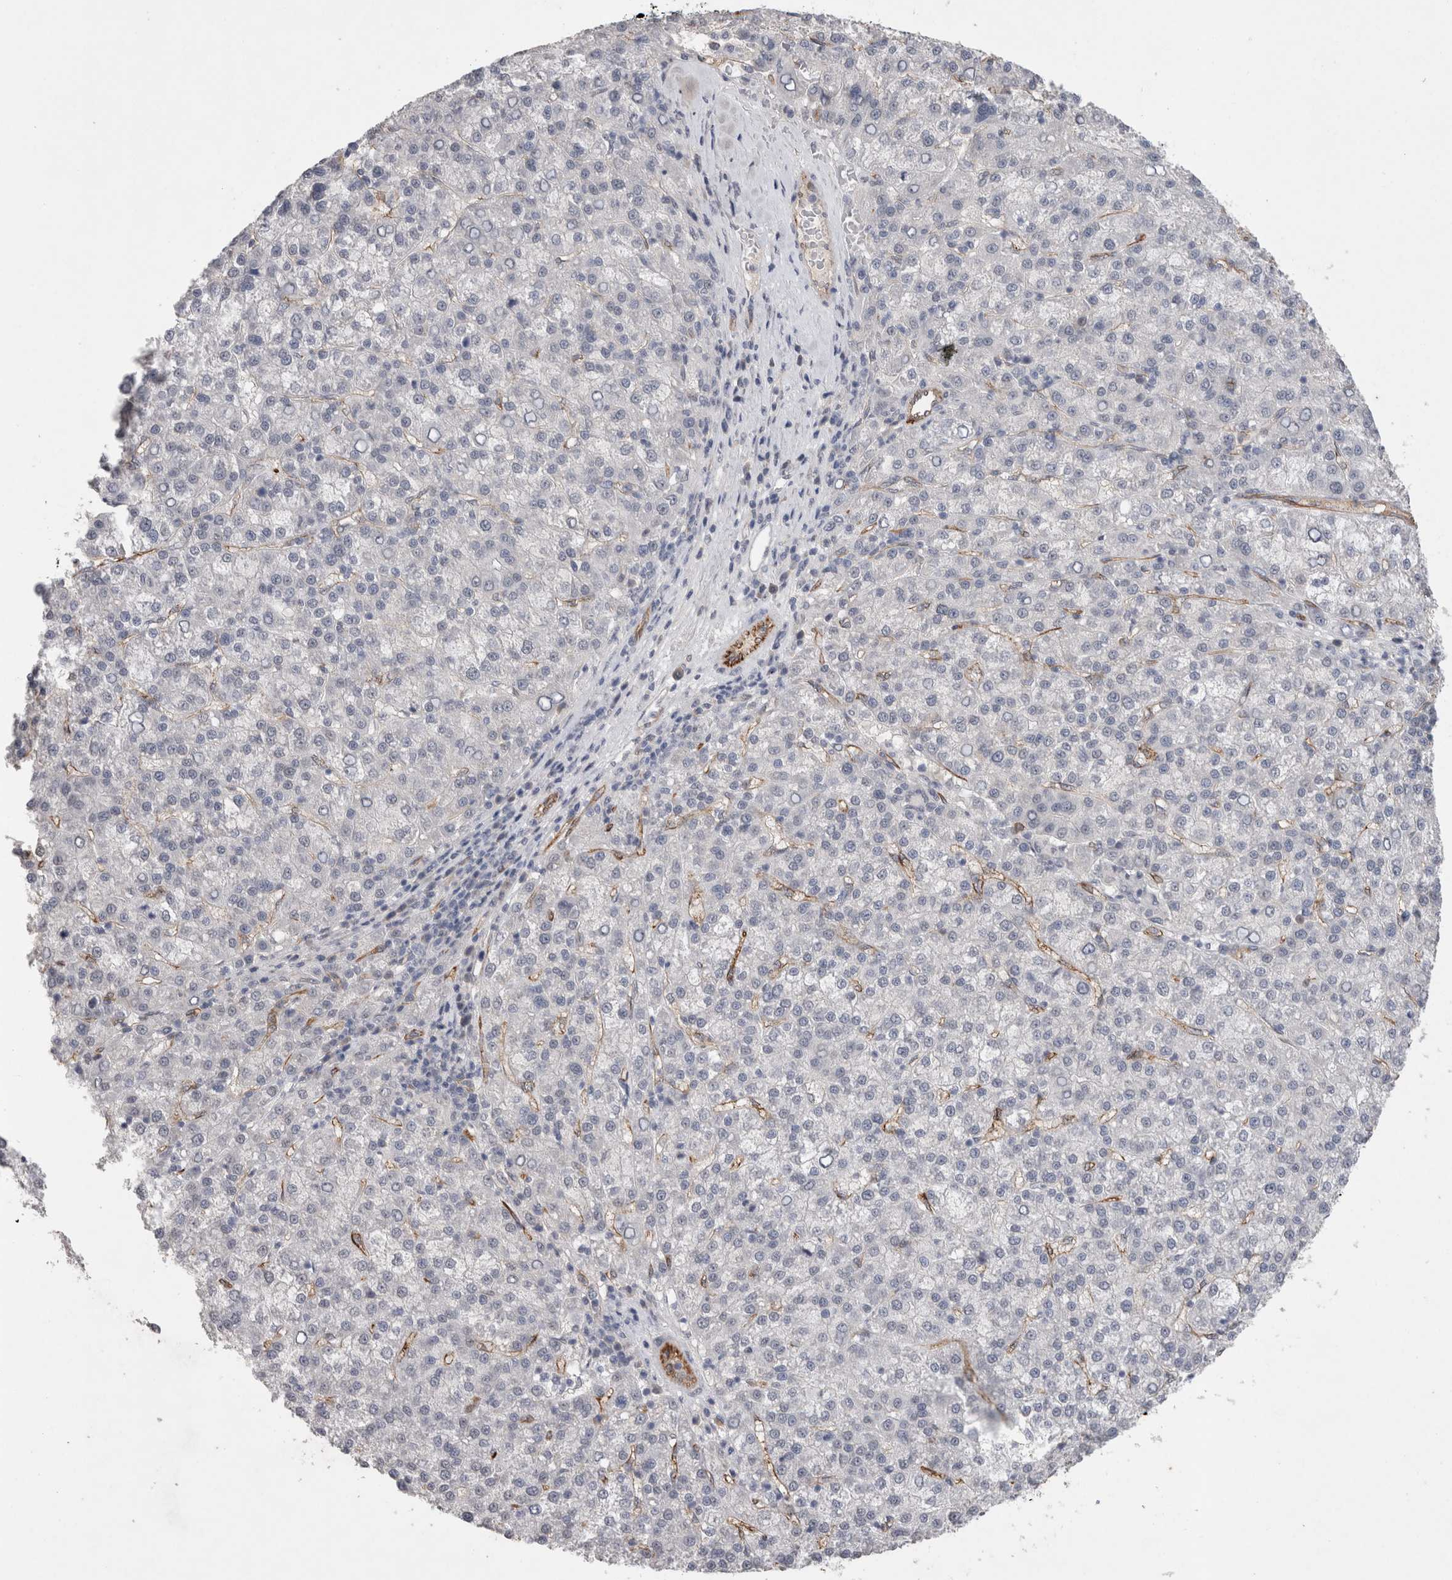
{"staining": {"intensity": "negative", "quantity": "none", "location": "none"}, "tissue": "liver cancer", "cell_type": "Tumor cells", "image_type": "cancer", "snomed": [{"axis": "morphology", "description": "Carcinoma, Hepatocellular, NOS"}, {"axis": "topography", "description": "Liver"}], "caption": "High magnification brightfield microscopy of liver cancer (hepatocellular carcinoma) stained with DAB (3,3'-diaminobenzidine) (brown) and counterstained with hematoxylin (blue): tumor cells show no significant expression.", "gene": "CDH13", "patient": {"sex": "female", "age": 58}}